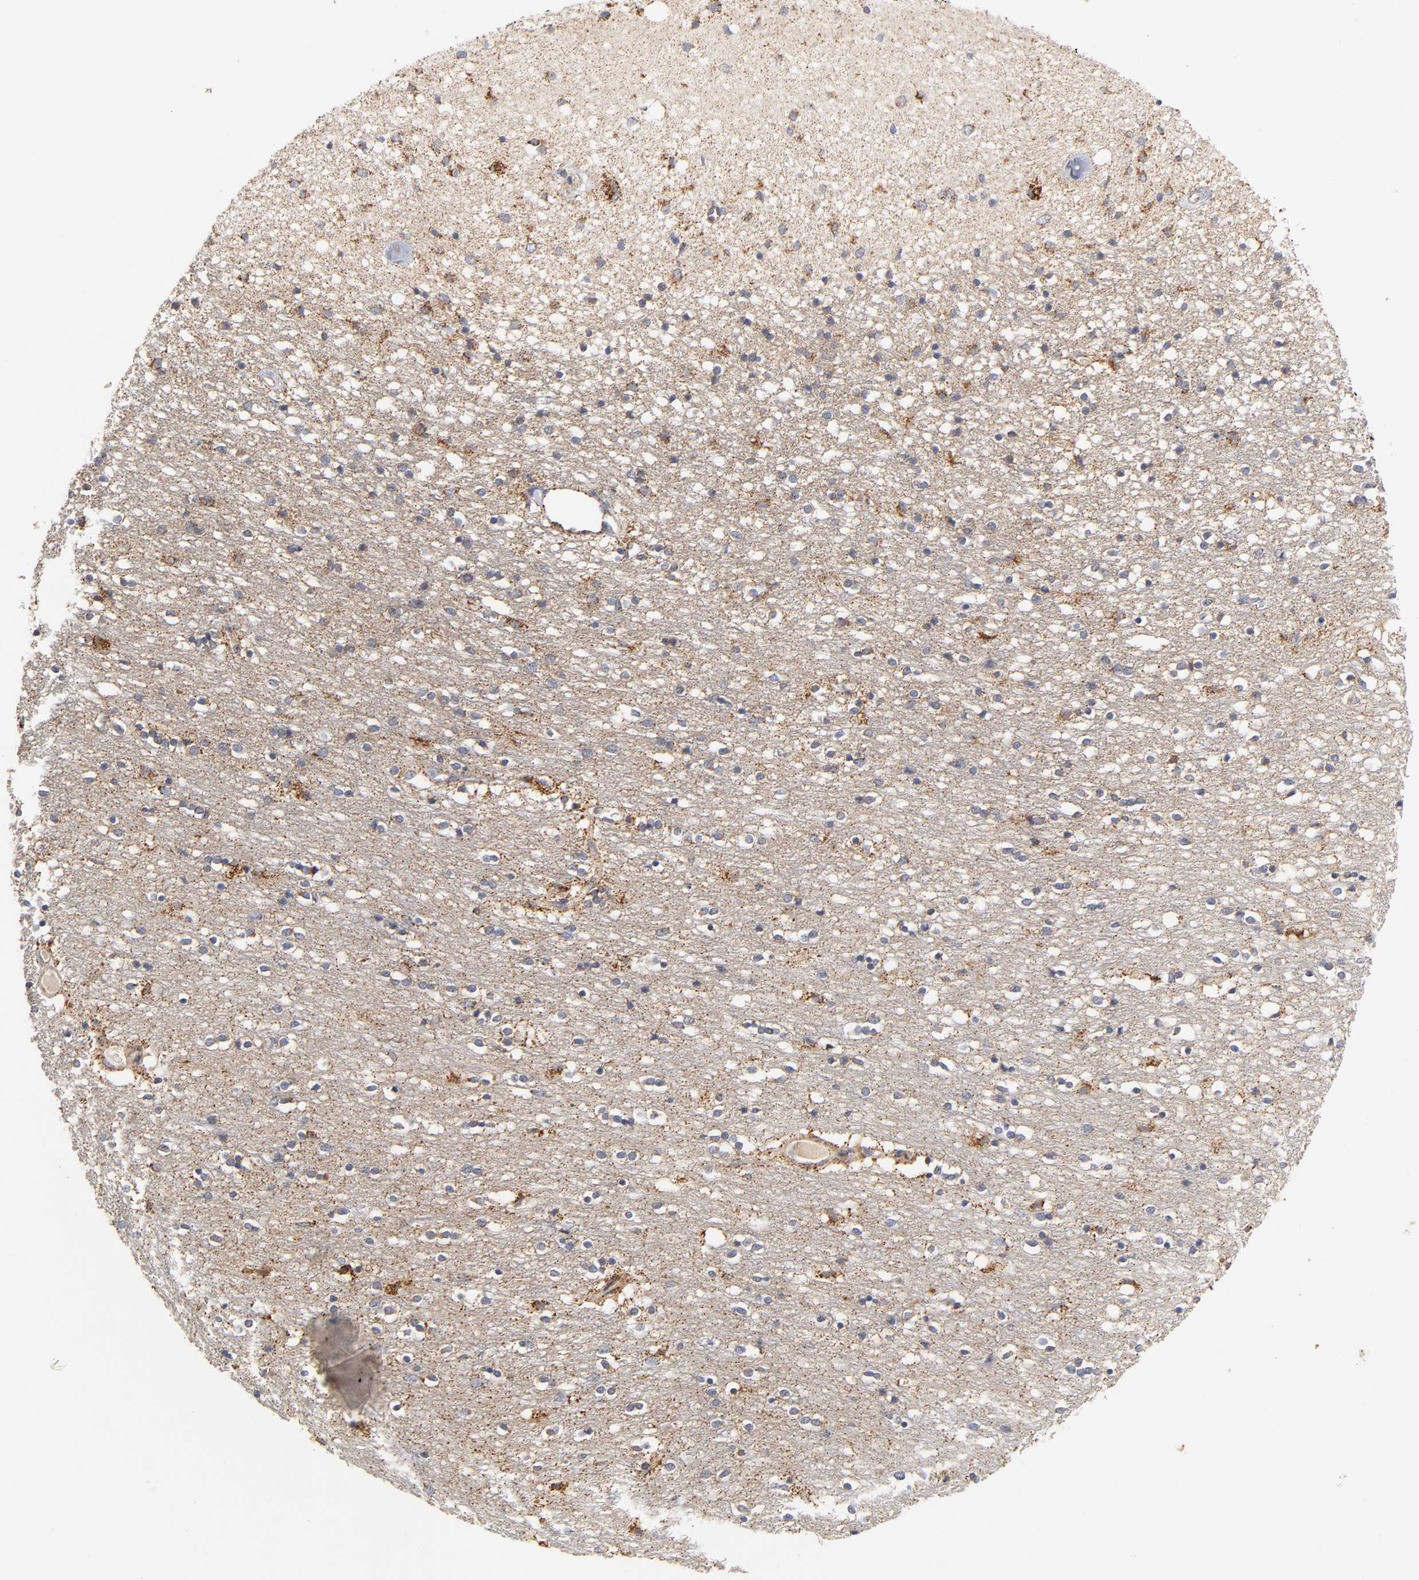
{"staining": {"intensity": "strong", "quantity": "25%-75%", "location": "cytoplasmic/membranous"}, "tissue": "caudate", "cell_type": "Glial cells", "image_type": "normal", "snomed": [{"axis": "morphology", "description": "Normal tissue, NOS"}, {"axis": "topography", "description": "Lateral ventricle wall"}], "caption": "Strong cytoplasmic/membranous expression for a protein is present in about 25%-75% of glial cells of benign caudate using immunohistochemistry.", "gene": "ISG15", "patient": {"sex": "female", "age": 54}}